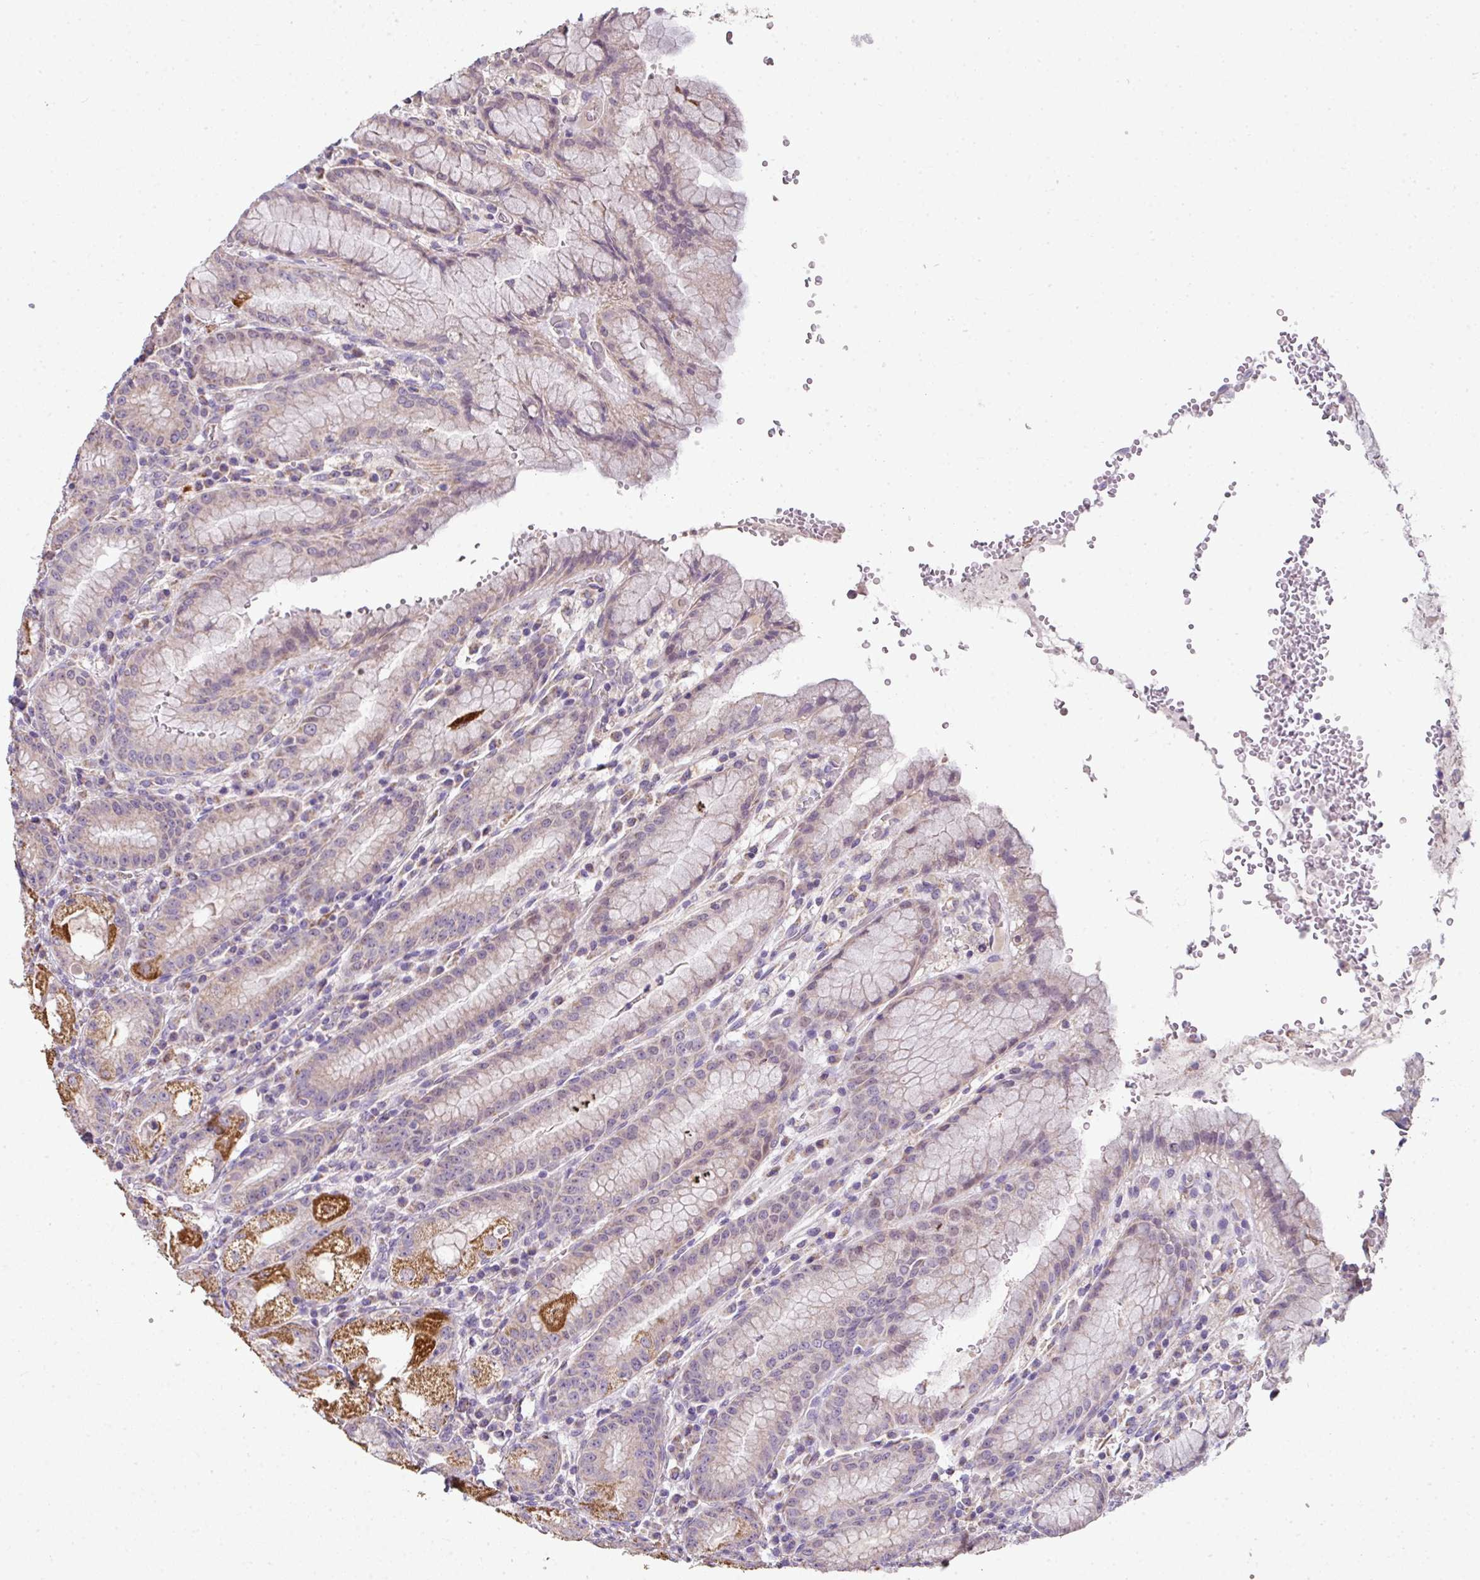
{"staining": {"intensity": "strong", "quantity": "25%-75%", "location": "cytoplasmic/membranous"}, "tissue": "stomach", "cell_type": "Glandular cells", "image_type": "normal", "snomed": [{"axis": "morphology", "description": "Normal tissue, NOS"}, {"axis": "topography", "description": "Stomach, upper"}], "caption": "DAB (3,3'-diaminobenzidine) immunohistochemical staining of unremarkable stomach demonstrates strong cytoplasmic/membranous protein staining in approximately 25%-75% of glandular cells.", "gene": "PALS2", "patient": {"sex": "male", "age": 52}}